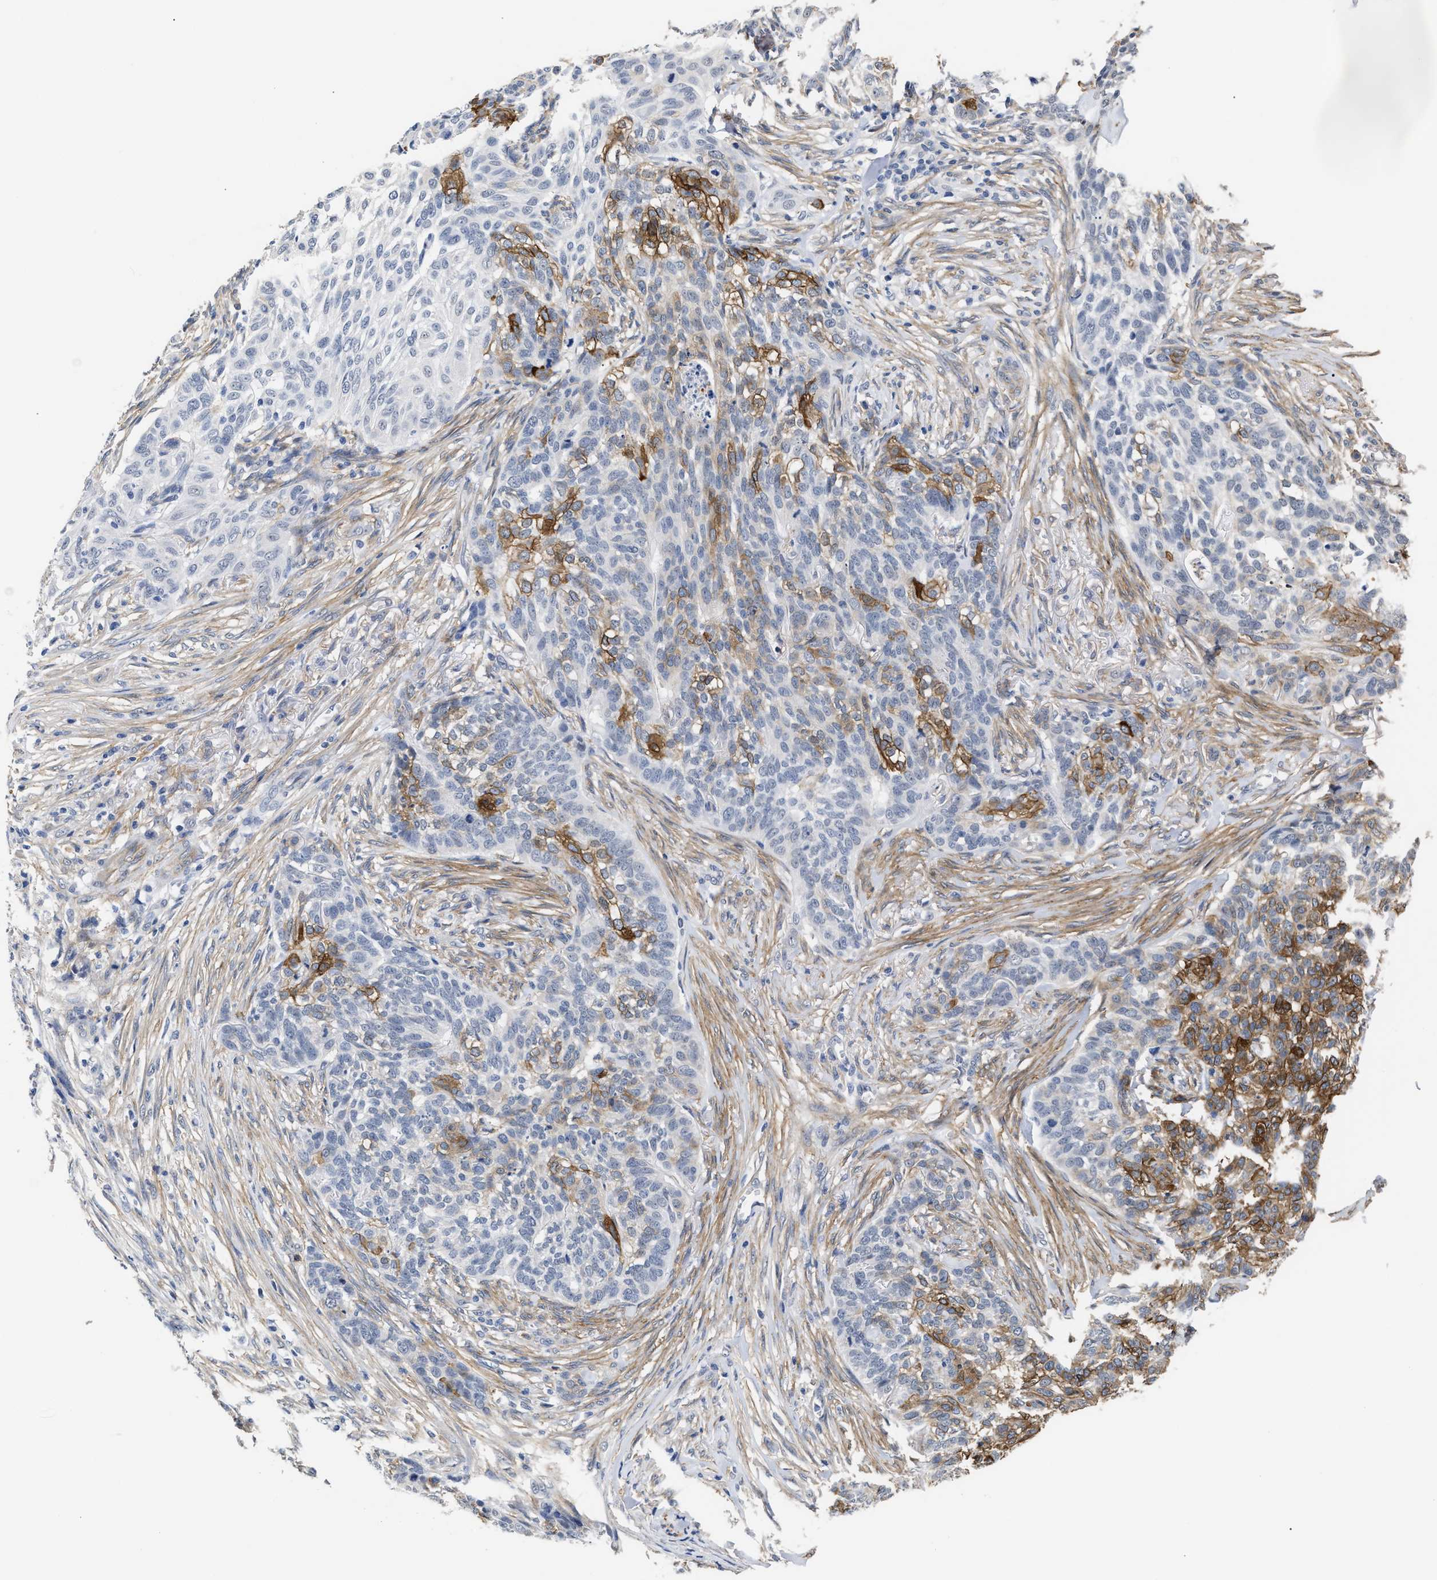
{"staining": {"intensity": "moderate", "quantity": "25%-75%", "location": "cytoplasmic/membranous"}, "tissue": "skin cancer", "cell_type": "Tumor cells", "image_type": "cancer", "snomed": [{"axis": "morphology", "description": "Basal cell carcinoma"}, {"axis": "topography", "description": "Skin"}], "caption": "Immunohistochemical staining of skin cancer shows medium levels of moderate cytoplasmic/membranous expression in about 25%-75% of tumor cells.", "gene": "AHNAK2", "patient": {"sex": "male", "age": 85}}